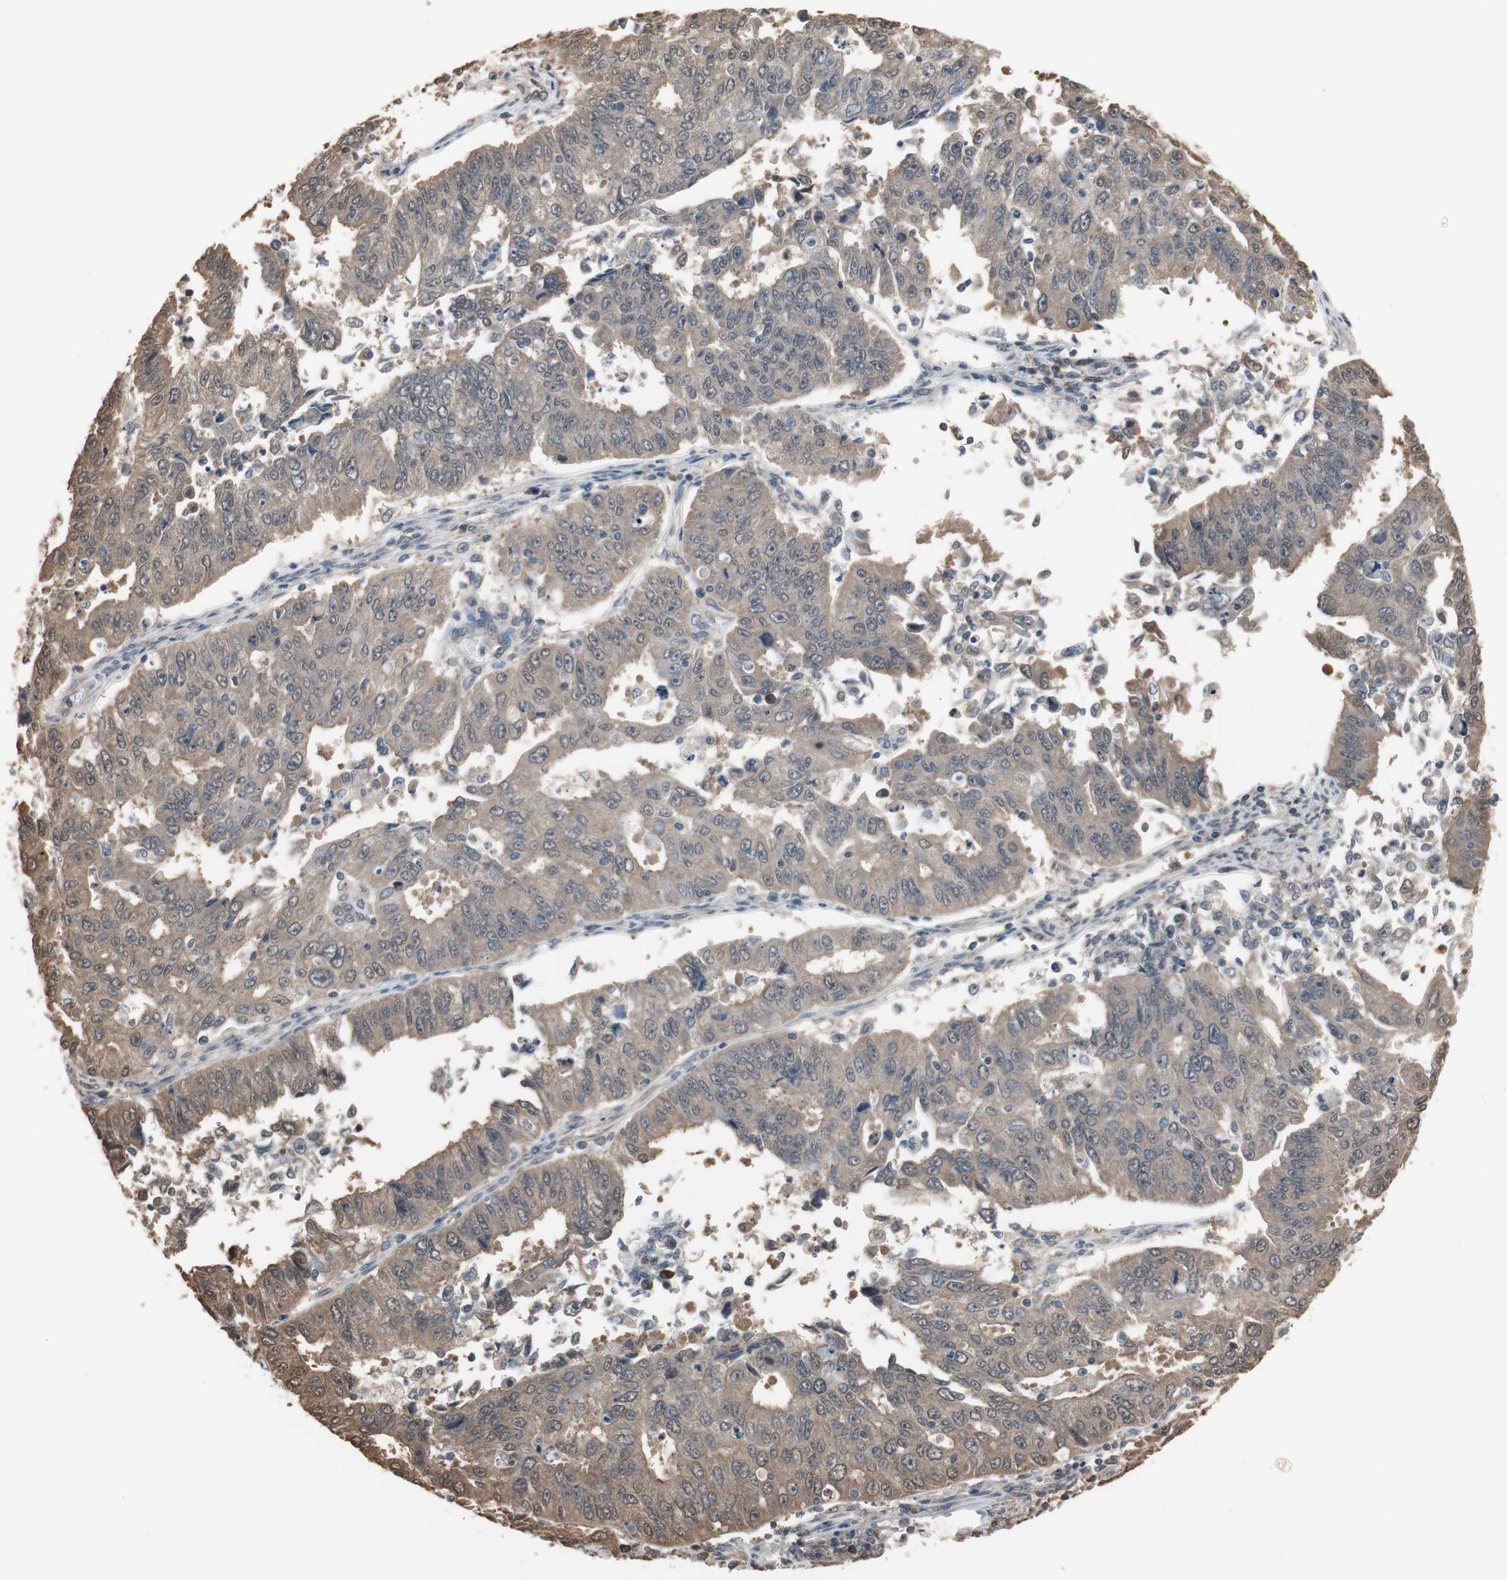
{"staining": {"intensity": "moderate", "quantity": ">75%", "location": "cytoplasmic/membranous"}, "tissue": "endometrial cancer", "cell_type": "Tumor cells", "image_type": "cancer", "snomed": [{"axis": "morphology", "description": "Adenocarcinoma, NOS"}, {"axis": "topography", "description": "Endometrium"}], "caption": "Endometrial cancer tissue demonstrates moderate cytoplasmic/membranous expression in about >75% of tumor cells, visualized by immunohistochemistry.", "gene": "PNPLA7", "patient": {"sex": "female", "age": 42}}